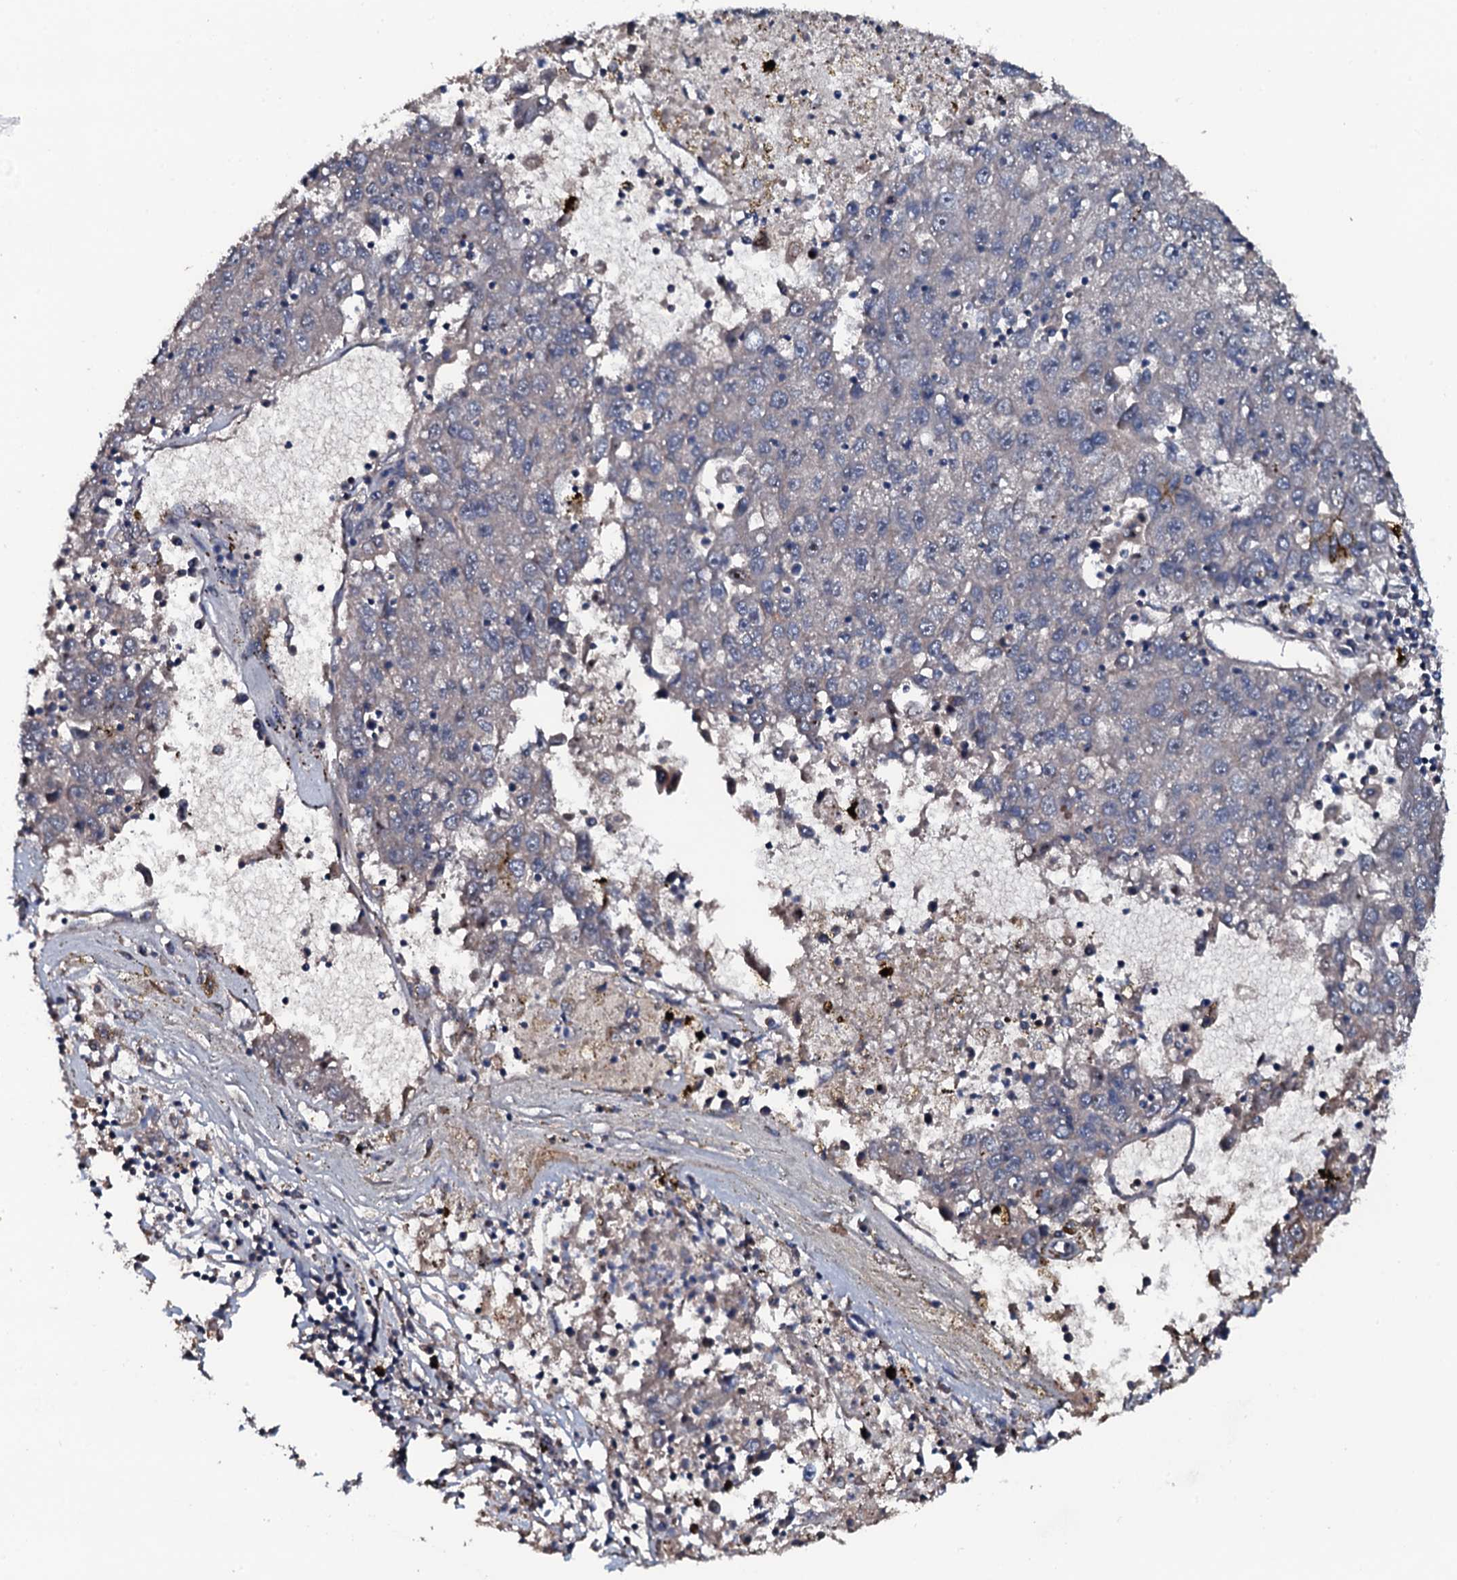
{"staining": {"intensity": "negative", "quantity": "none", "location": "none"}, "tissue": "liver cancer", "cell_type": "Tumor cells", "image_type": "cancer", "snomed": [{"axis": "morphology", "description": "Carcinoma, Hepatocellular, NOS"}, {"axis": "topography", "description": "Liver"}], "caption": "The immunohistochemistry (IHC) histopathology image has no significant staining in tumor cells of liver cancer (hepatocellular carcinoma) tissue.", "gene": "NEK1", "patient": {"sex": "male", "age": 49}}